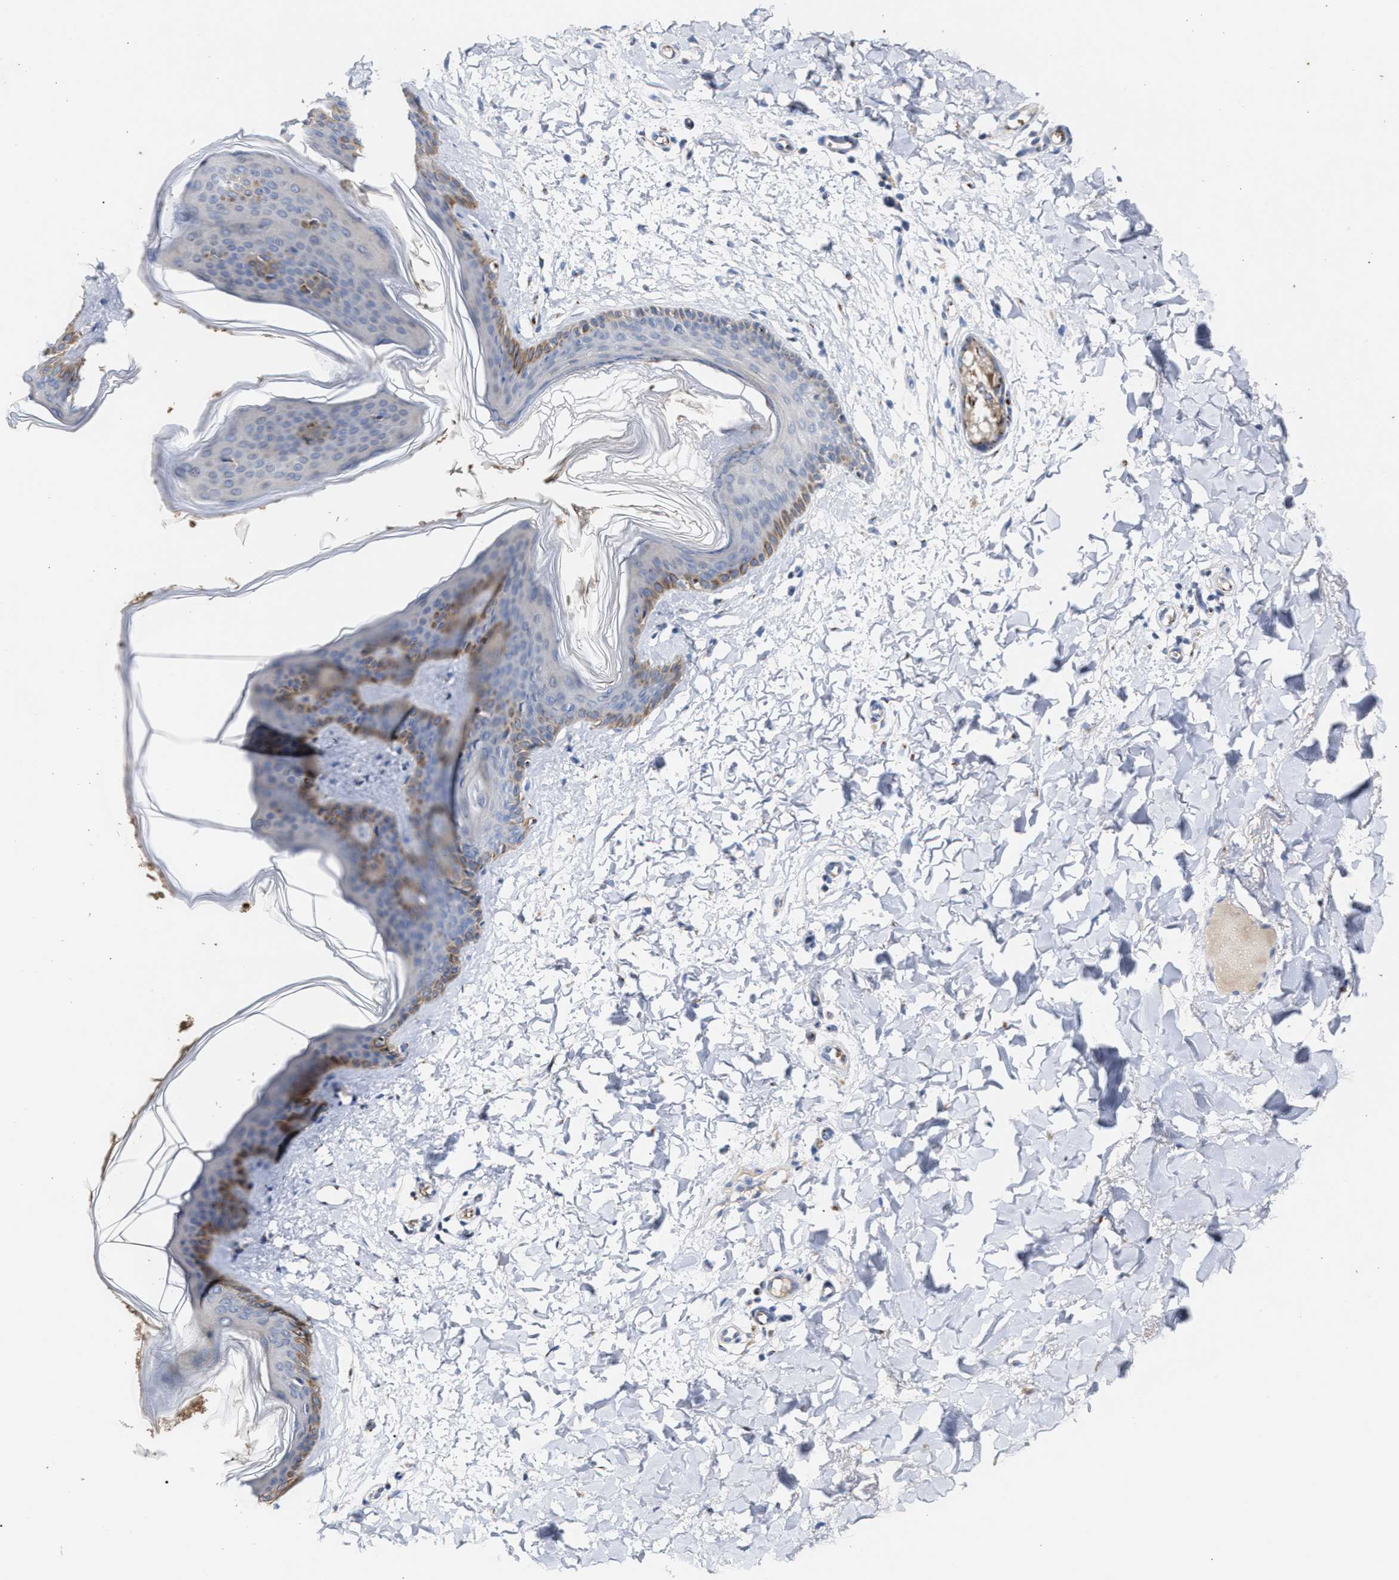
{"staining": {"intensity": "moderate", "quantity": "<25%", "location": "cytoplasmic/membranous"}, "tissue": "skin", "cell_type": "Fibroblasts", "image_type": "normal", "snomed": [{"axis": "morphology", "description": "Normal tissue, NOS"}, {"axis": "topography", "description": "Skin"}], "caption": "Protein expression analysis of unremarkable skin exhibits moderate cytoplasmic/membranous staining in approximately <25% of fibroblasts.", "gene": "CCL2", "patient": {"sex": "female", "age": 17}}